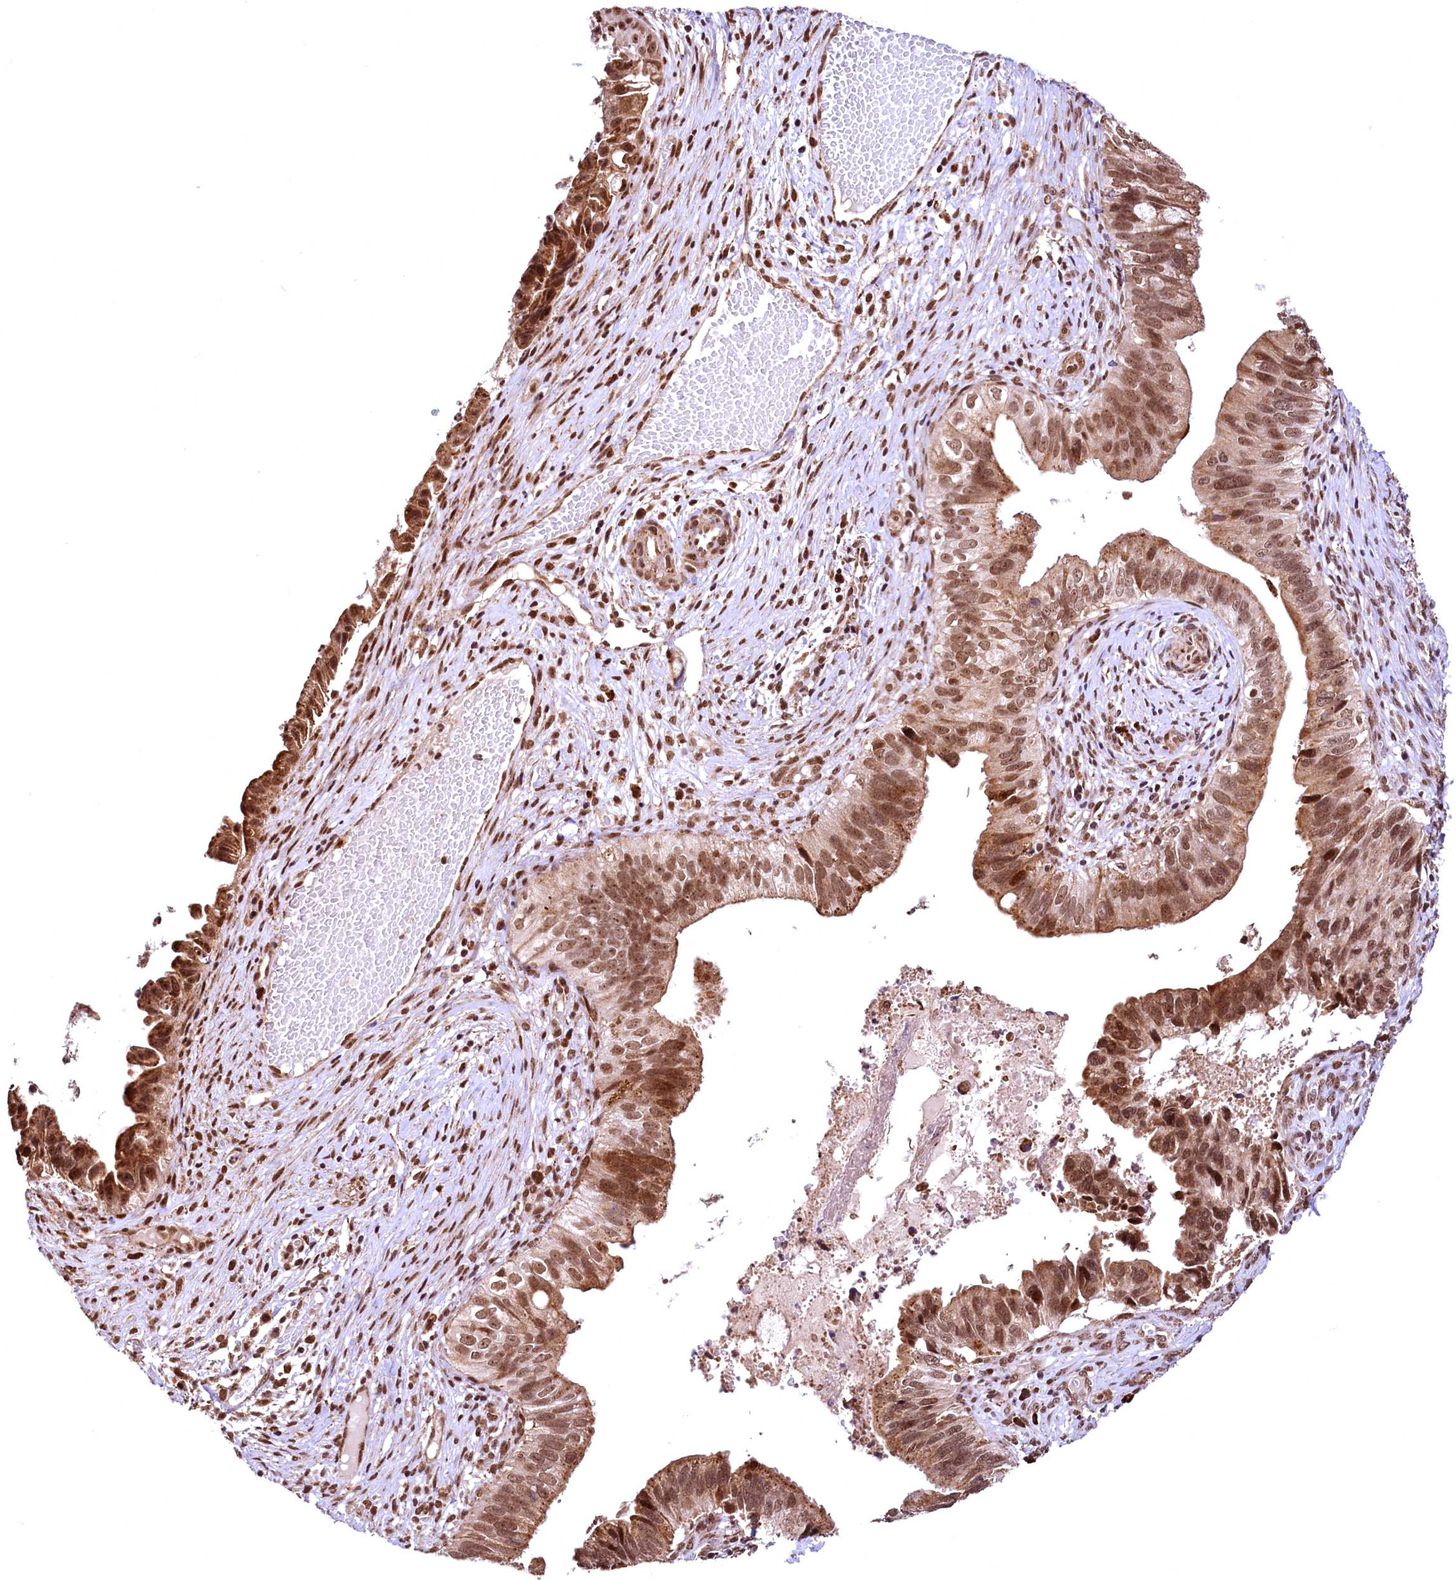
{"staining": {"intensity": "moderate", "quantity": ">75%", "location": "nuclear"}, "tissue": "cervical cancer", "cell_type": "Tumor cells", "image_type": "cancer", "snomed": [{"axis": "morphology", "description": "Adenocarcinoma, NOS"}, {"axis": "topography", "description": "Cervix"}], "caption": "The immunohistochemical stain labels moderate nuclear staining in tumor cells of cervical cancer tissue.", "gene": "PDS5B", "patient": {"sex": "female", "age": 42}}